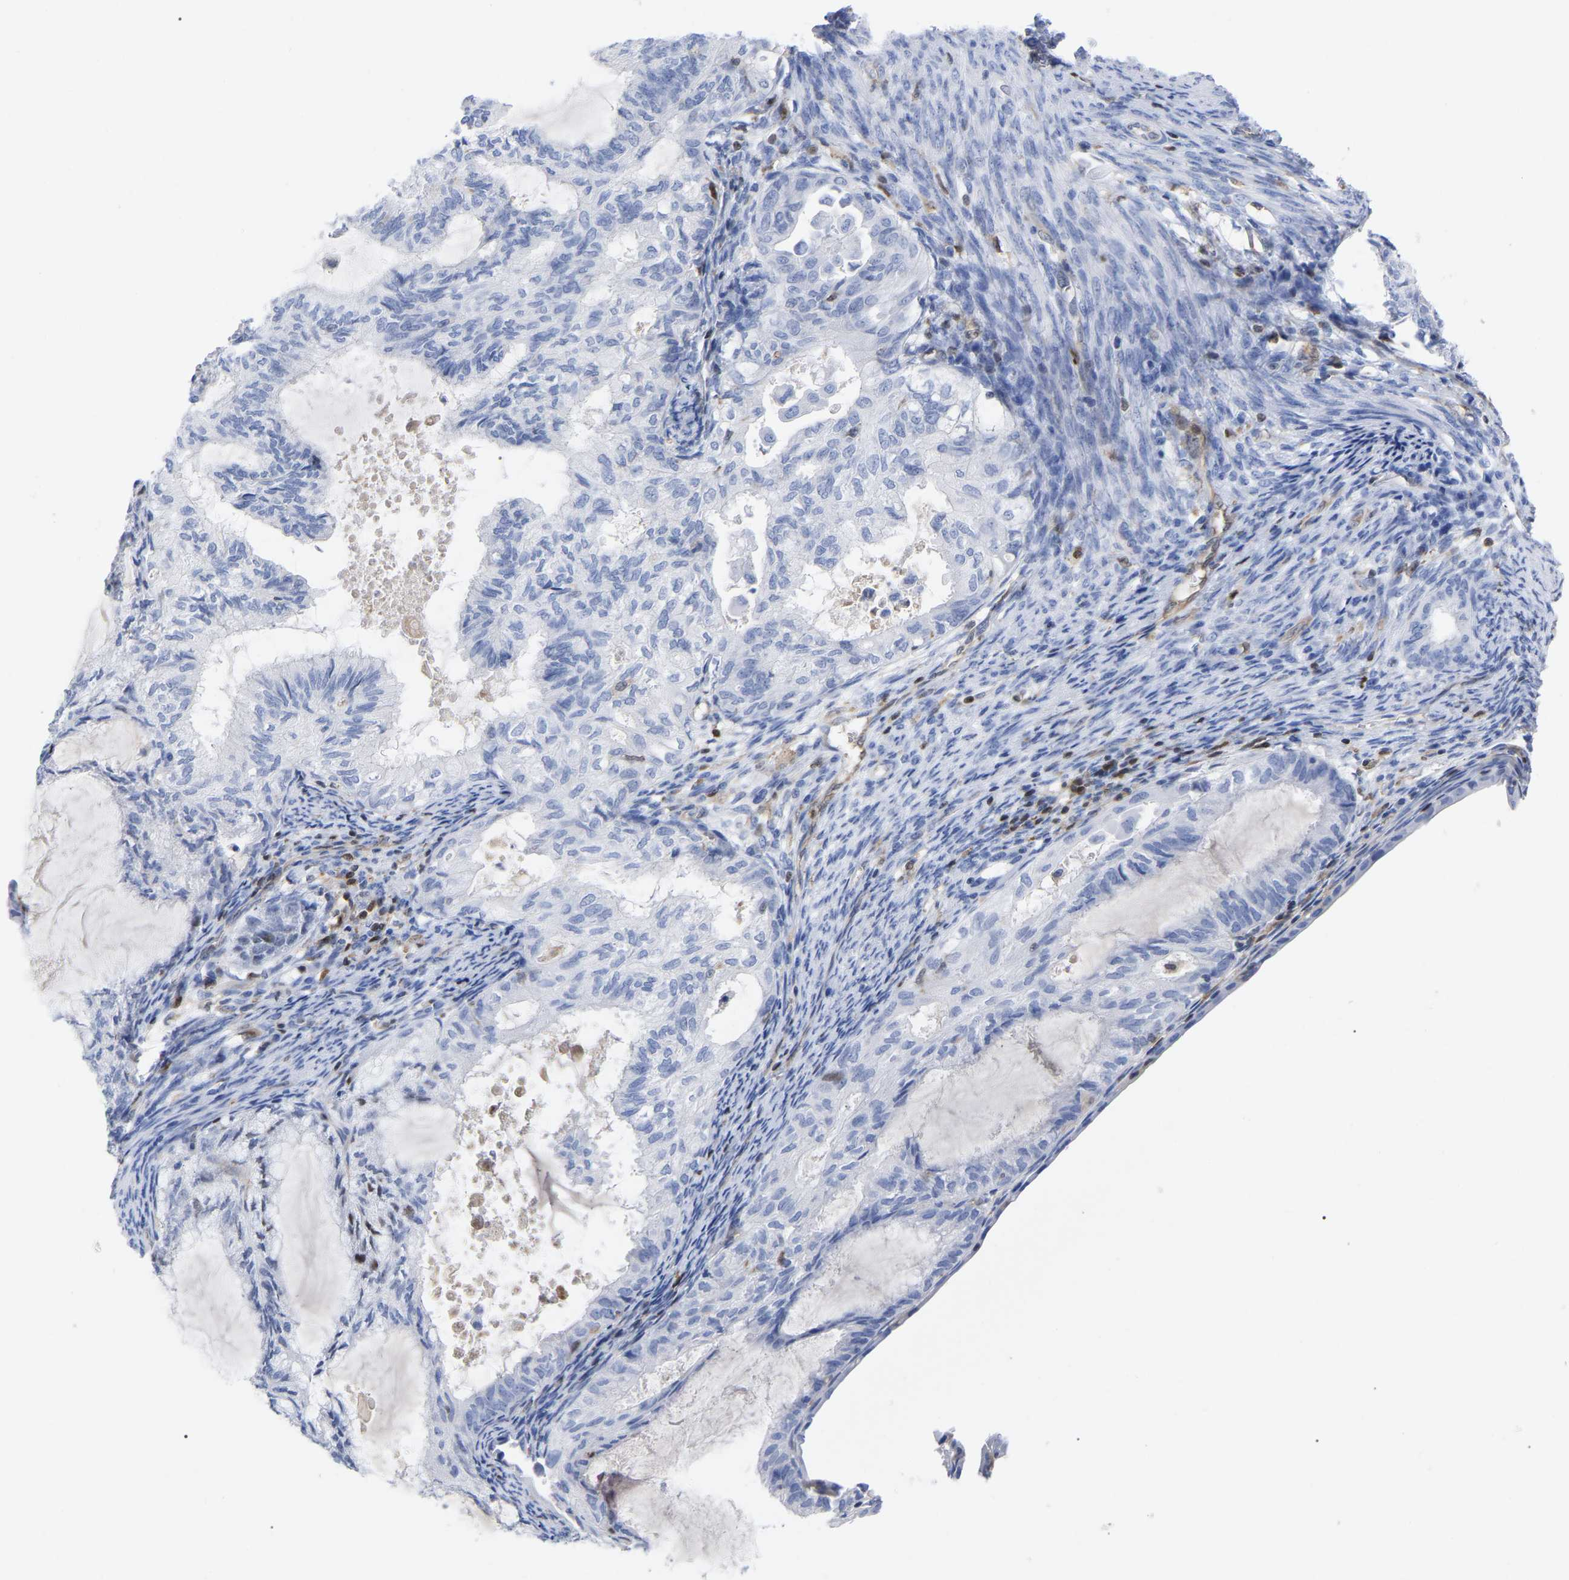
{"staining": {"intensity": "negative", "quantity": "none", "location": "none"}, "tissue": "cervical cancer", "cell_type": "Tumor cells", "image_type": "cancer", "snomed": [{"axis": "morphology", "description": "Normal tissue, NOS"}, {"axis": "morphology", "description": "Adenocarcinoma, NOS"}, {"axis": "topography", "description": "Cervix"}, {"axis": "topography", "description": "Endometrium"}], "caption": "IHC photomicrograph of neoplastic tissue: cervical adenocarcinoma stained with DAB (3,3'-diaminobenzidine) shows no significant protein expression in tumor cells.", "gene": "GIMAP4", "patient": {"sex": "female", "age": 86}}